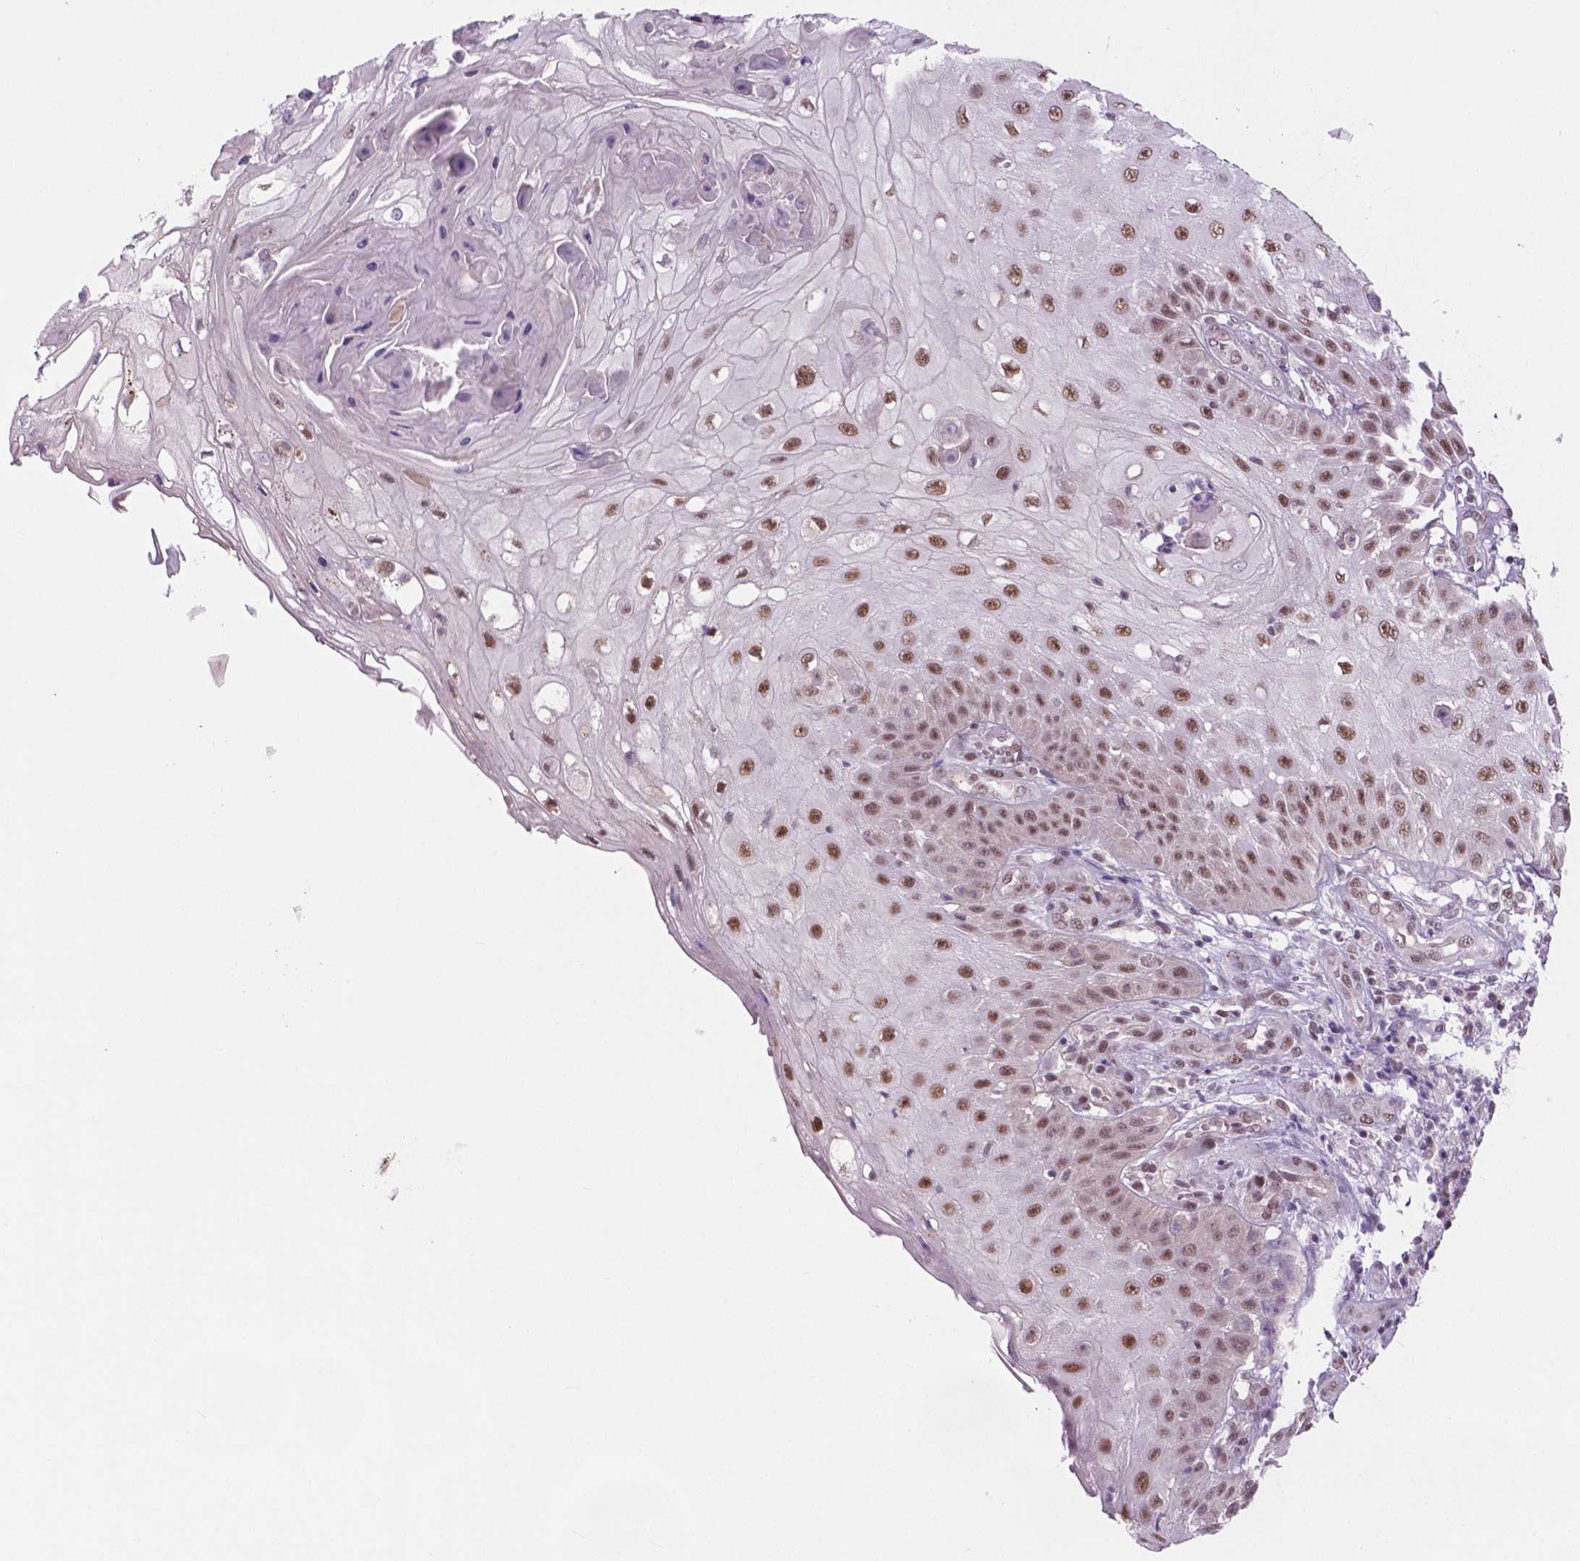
{"staining": {"intensity": "moderate", "quantity": ">75%", "location": "nuclear"}, "tissue": "skin cancer", "cell_type": "Tumor cells", "image_type": "cancer", "snomed": [{"axis": "morphology", "description": "Squamous cell carcinoma, NOS"}, {"axis": "topography", "description": "Skin"}], "caption": "Moderate nuclear protein expression is identified in approximately >75% of tumor cells in squamous cell carcinoma (skin). (brown staining indicates protein expression, while blue staining denotes nuclei).", "gene": "PHAX", "patient": {"sex": "male", "age": 70}}